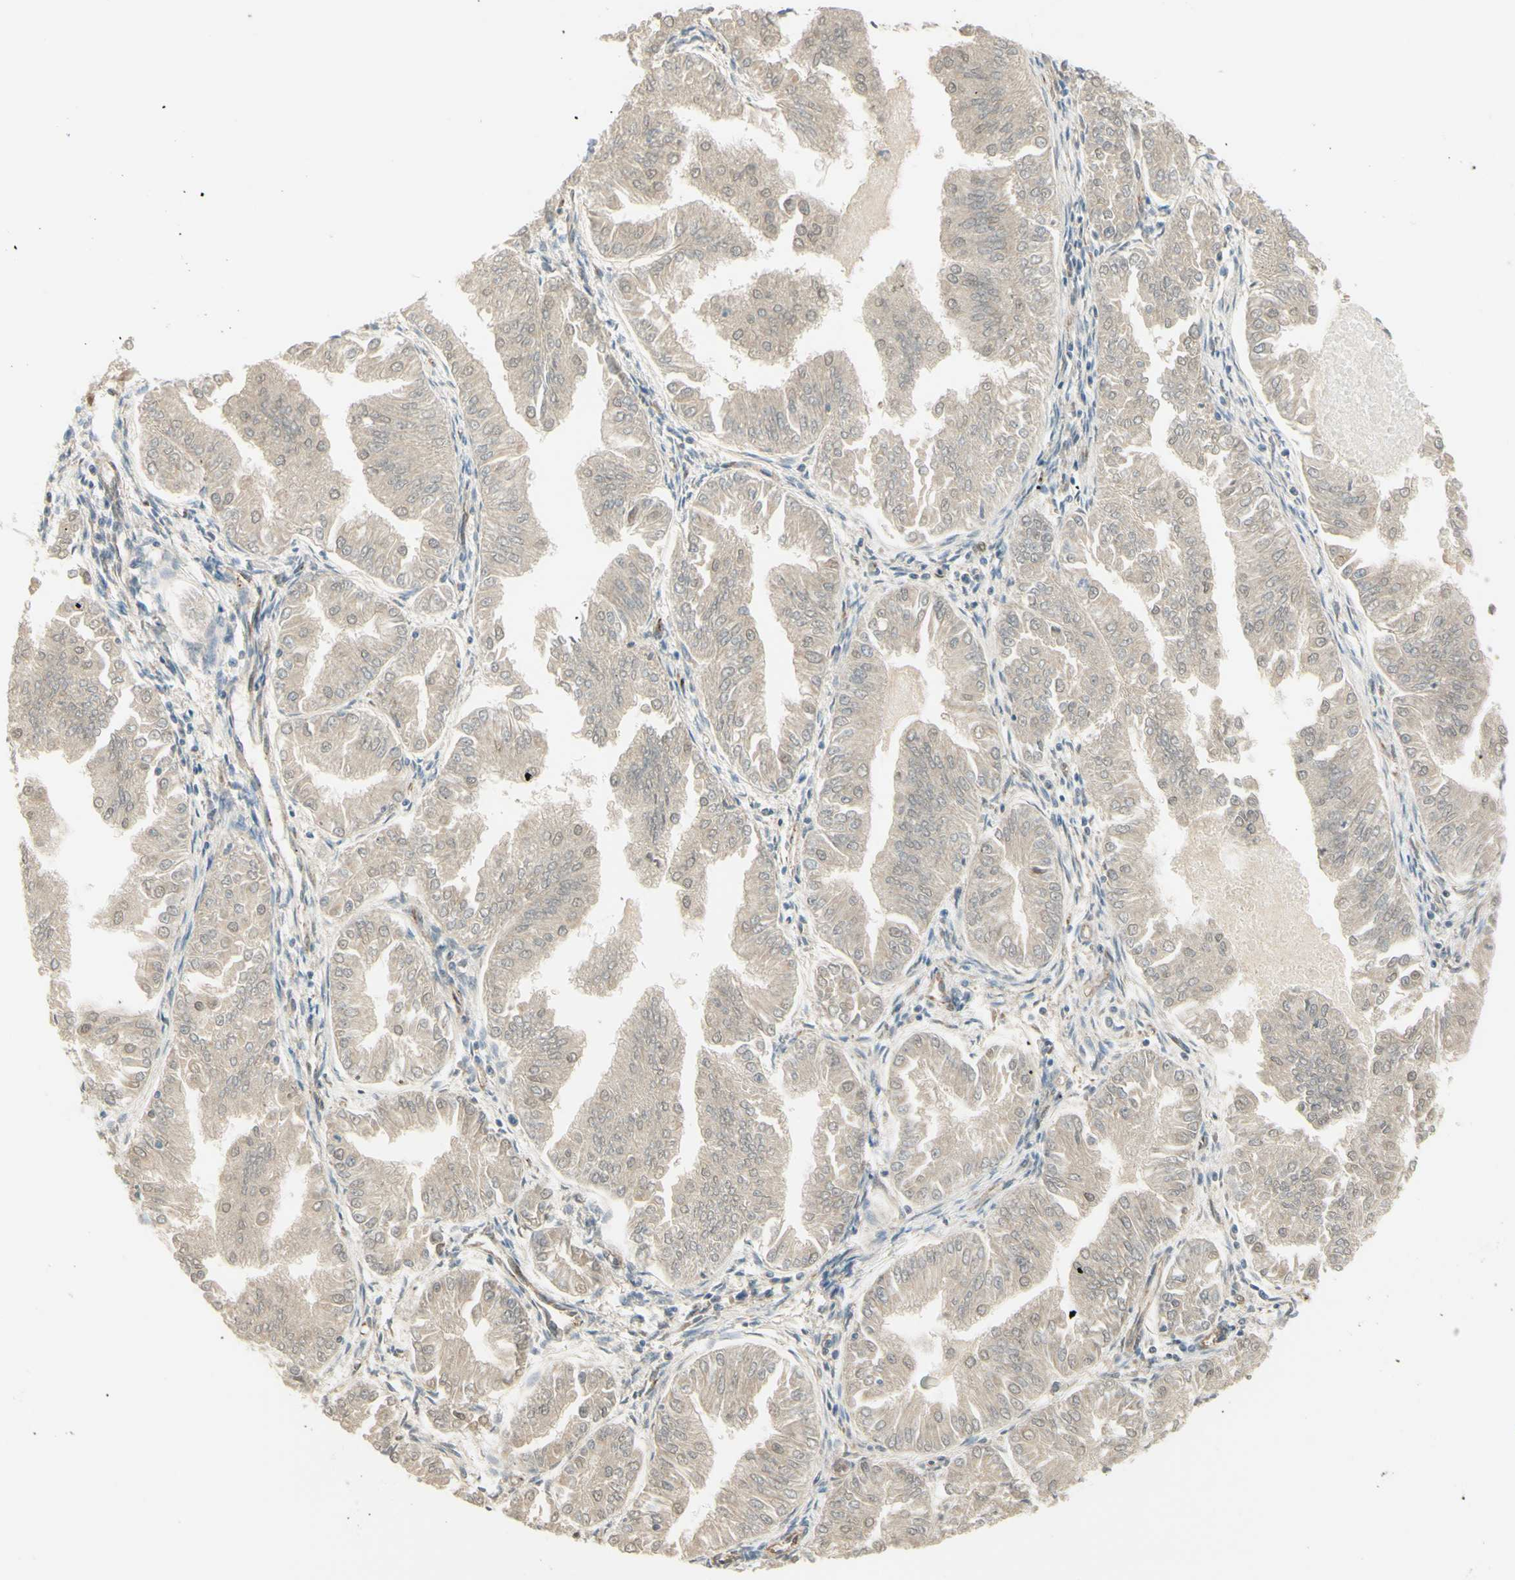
{"staining": {"intensity": "weak", "quantity": ">75%", "location": "cytoplasmic/membranous,nuclear"}, "tissue": "endometrial cancer", "cell_type": "Tumor cells", "image_type": "cancer", "snomed": [{"axis": "morphology", "description": "Adenocarcinoma, NOS"}, {"axis": "topography", "description": "Endometrium"}], "caption": "The photomicrograph reveals staining of endometrial cancer (adenocarcinoma), revealing weak cytoplasmic/membranous and nuclear protein staining (brown color) within tumor cells. (DAB (3,3'-diaminobenzidine) IHC, brown staining for protein, blue staining for nuclei).", "gene": "ANGPT2", "patient": {"sex": "female", "age": 53}}